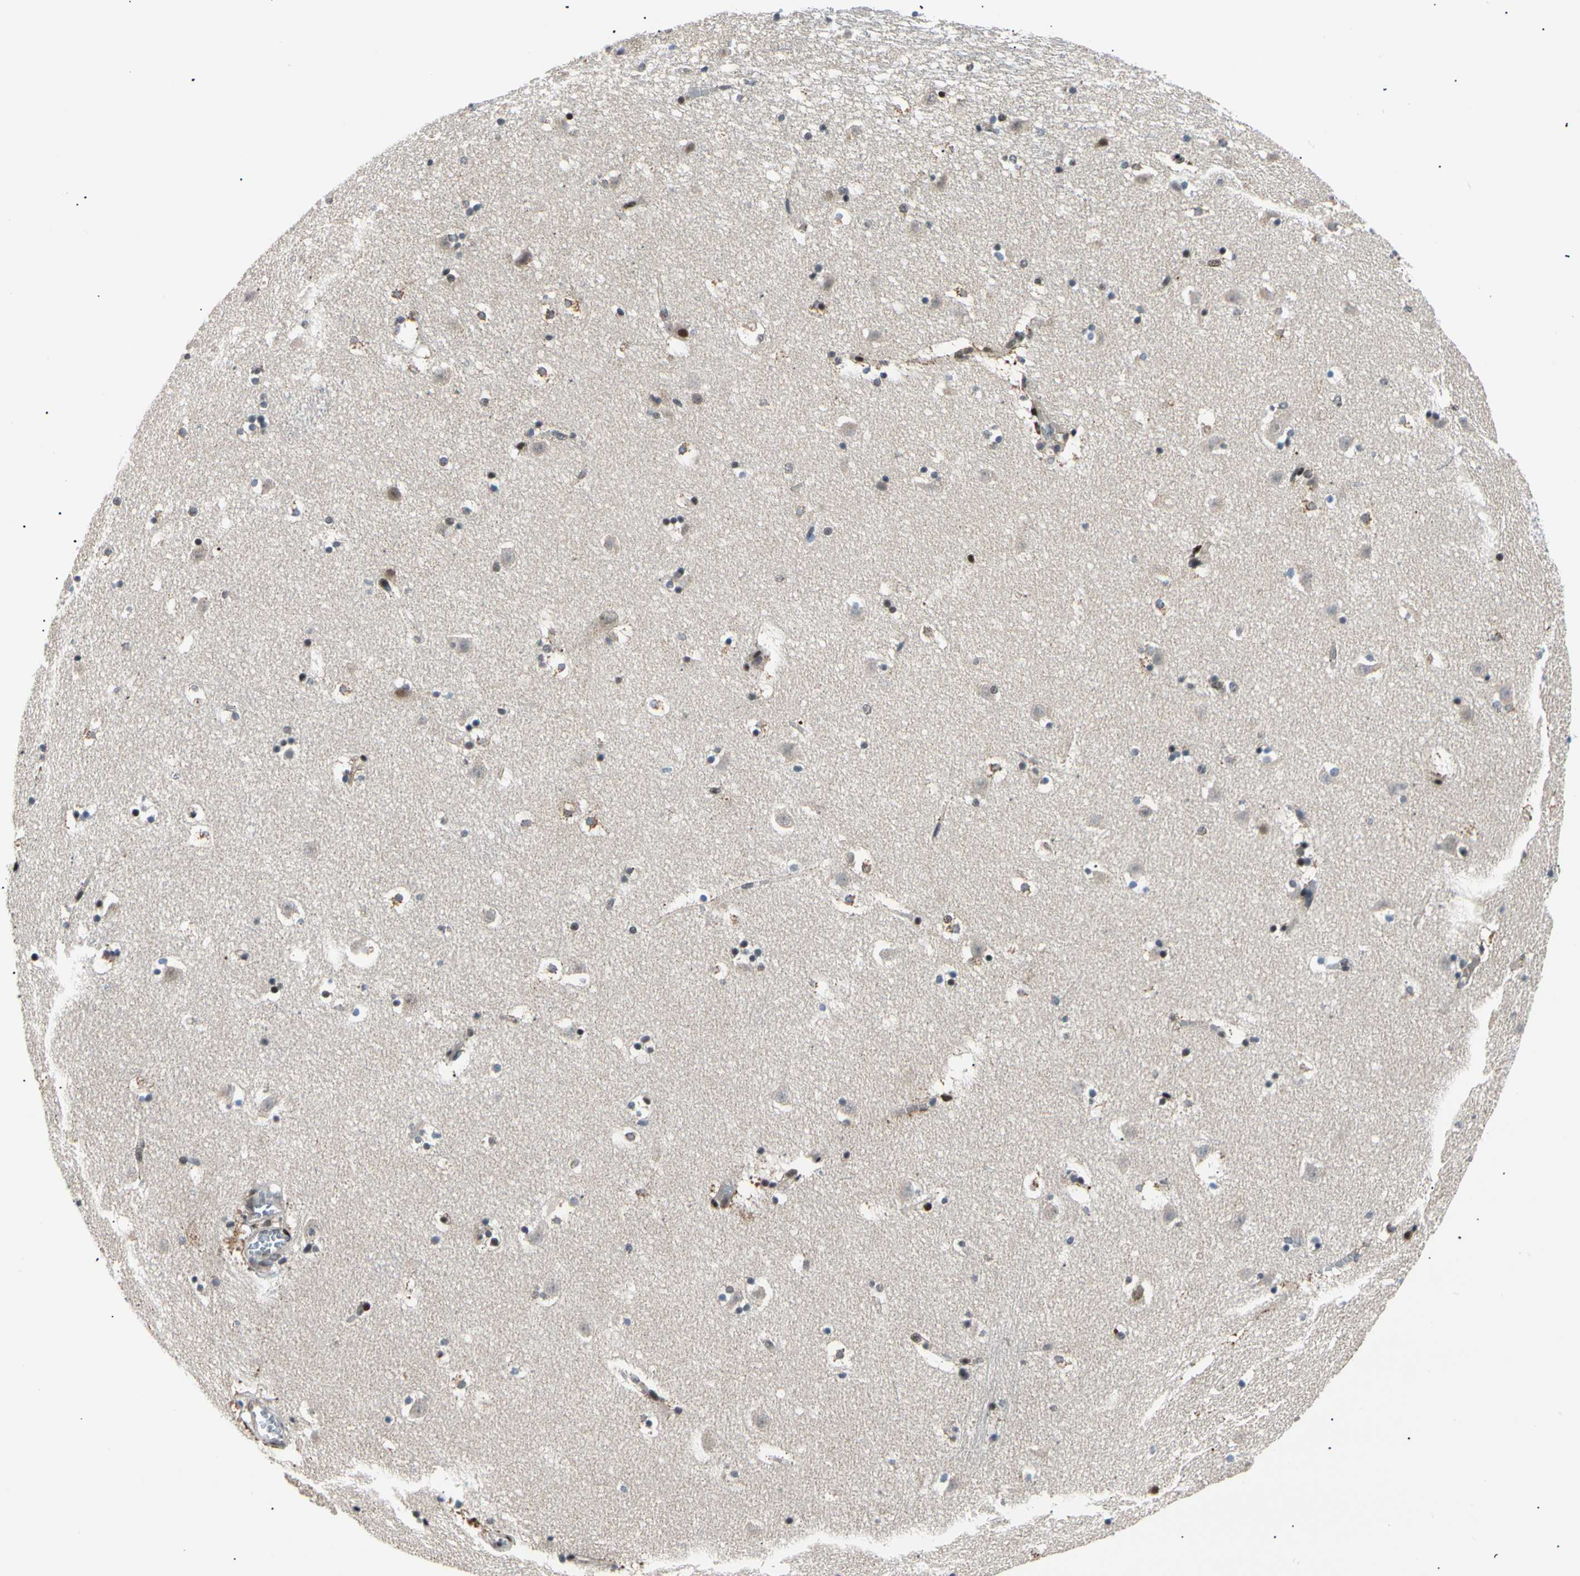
{"staining": {"intensity": "moderate", "quantity": "25%-75%", "location": "nuclear"}, "tissue": "caudate", "cell_type": "Glial cells", "image_type": "normal", "snomed": [{"axis": "morphology", "description": "Normal tissue, NOS"}, {"axis": "topography", "description": "Lateral ventricle wall"}], "caption": "IHC histopathology image of unremarkable human caudate stained for a protein (brown), which reveals medium levels of moderate nuclear expression in approximately 25%-75% of glial cells.", "gene": "E2F1", "patient": {"sex": "male", "age": 45}}